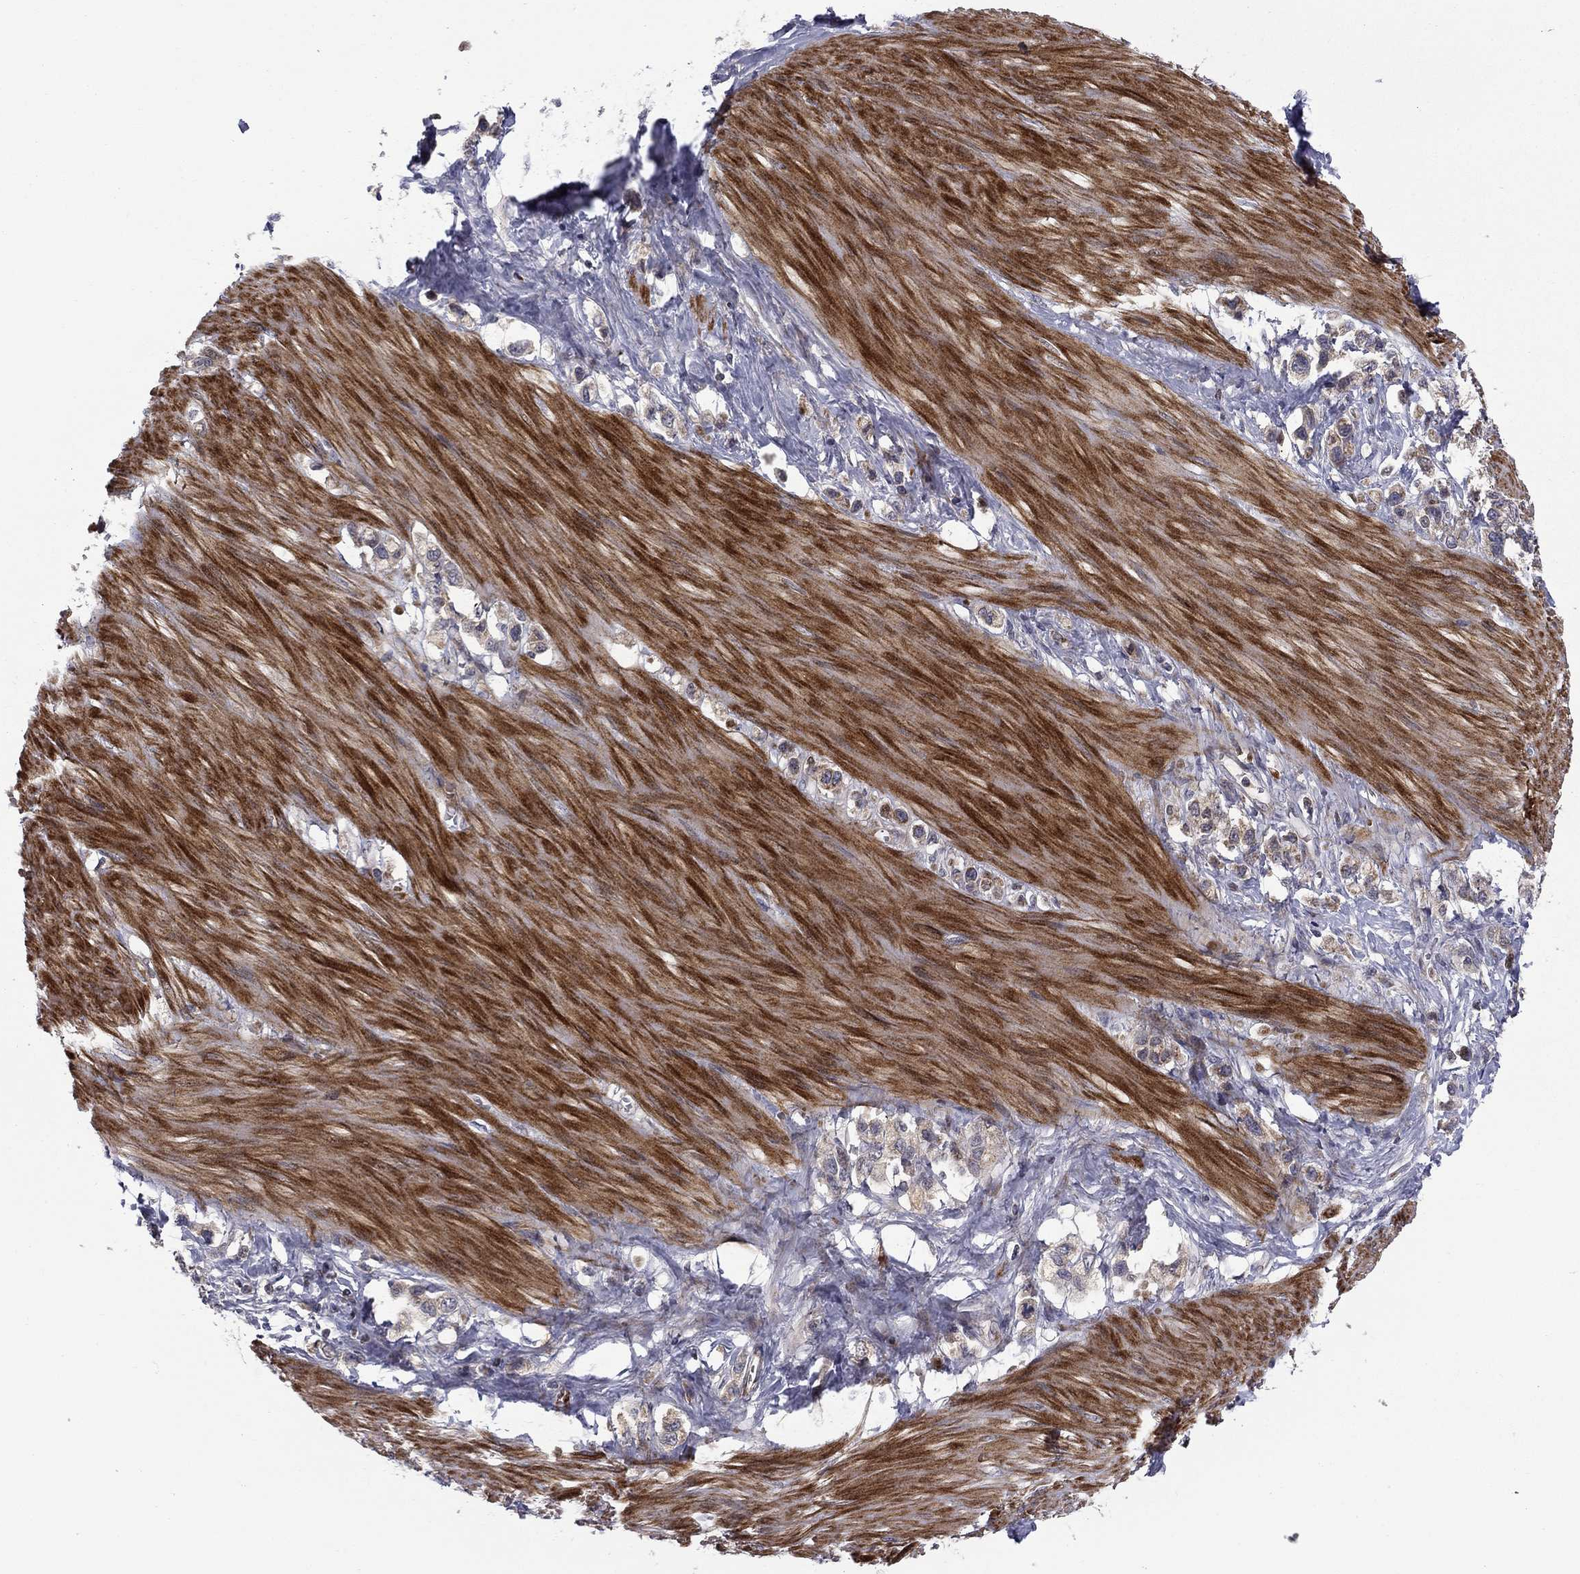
{"staining": {"intensity": "negative", "quantity": "none", "location": "none"}, "tissue": "stomach cancer", "cell_type": "Tumor cells", "image_type": "cancer", "snomed": [{"axis": "morphology", "description": "Normal tissue, NOS"}, {"axis": "morphology", "description": "Adenocarcinoma, NOS"}, {"axis": "morphology", "description": "Adenocarcinoma, High grade"}, {"axis": "topography", "description": "Stomach, upper"}, {"axis": "topography", "description": "Stomach"}], "caption": "IHC photomicrograph of stomach cancer stained for a protein (brown), which exhibits no positivity in tumor cells.", "gene": "MIOS", "patient": {"sex": "female", "age": 65}}